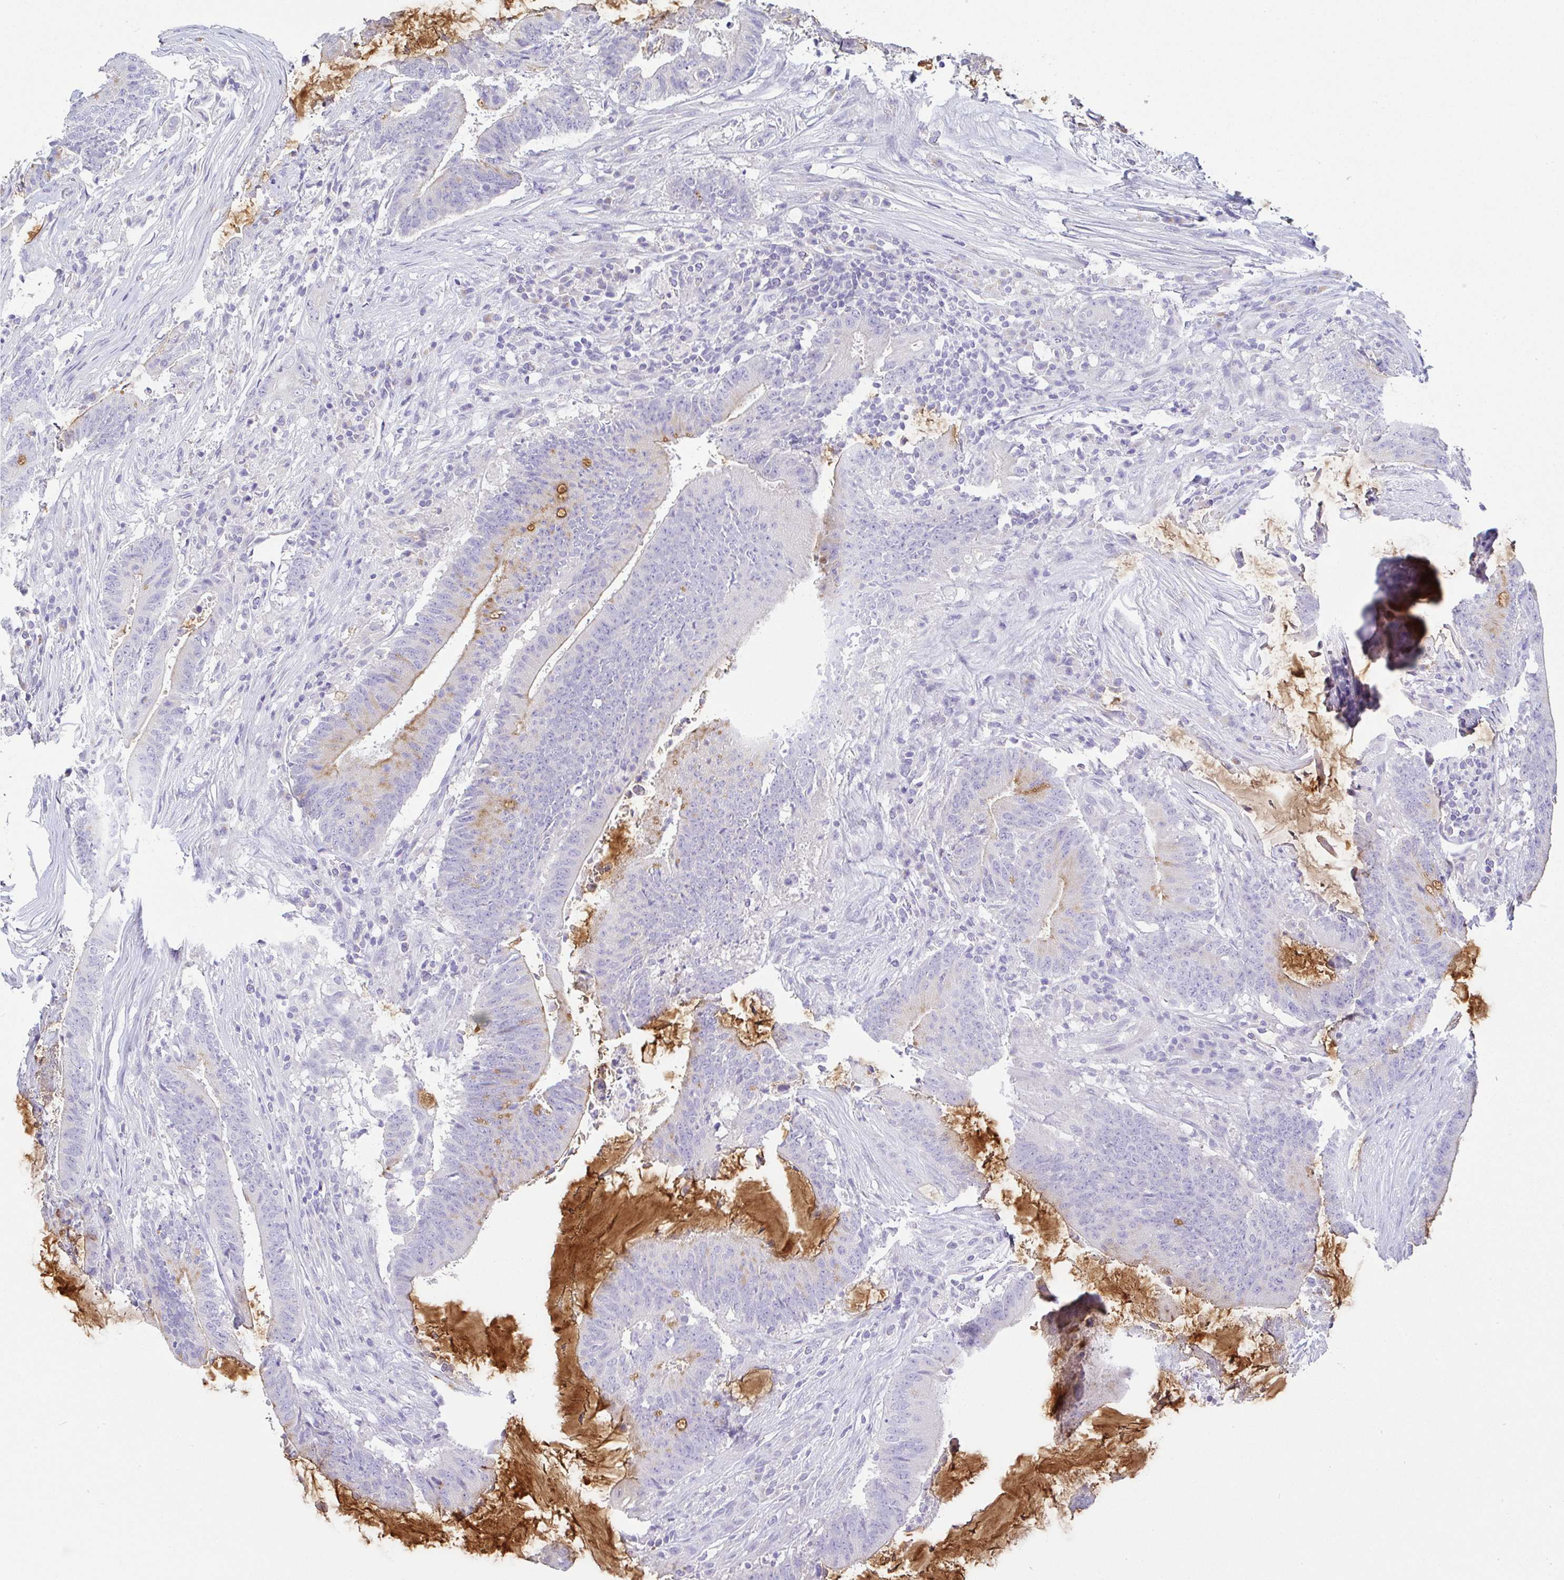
{"staining": {"intensity": "moderate", "quantity": "<25%", "location": "cytoplasmic/membranous"}, "tissue": "colorectal cancer", "cell_type": "Tumor cells", "image_type": "cancer", "snomed": [{"axis": "morphology", "description": "Adenocarcinoma, NOS"}, {"axis": "topography", "description": "Colon"}], "caption": "Immunohistochemical staining of colorectal adenocarcinoma exhibits low levels of moderate cytoplasmic/membranous protein positivity in approximately <25% of tumor cells.", "gene": "SERPINE3", "patient": {"sex": "female", "age": 43}}